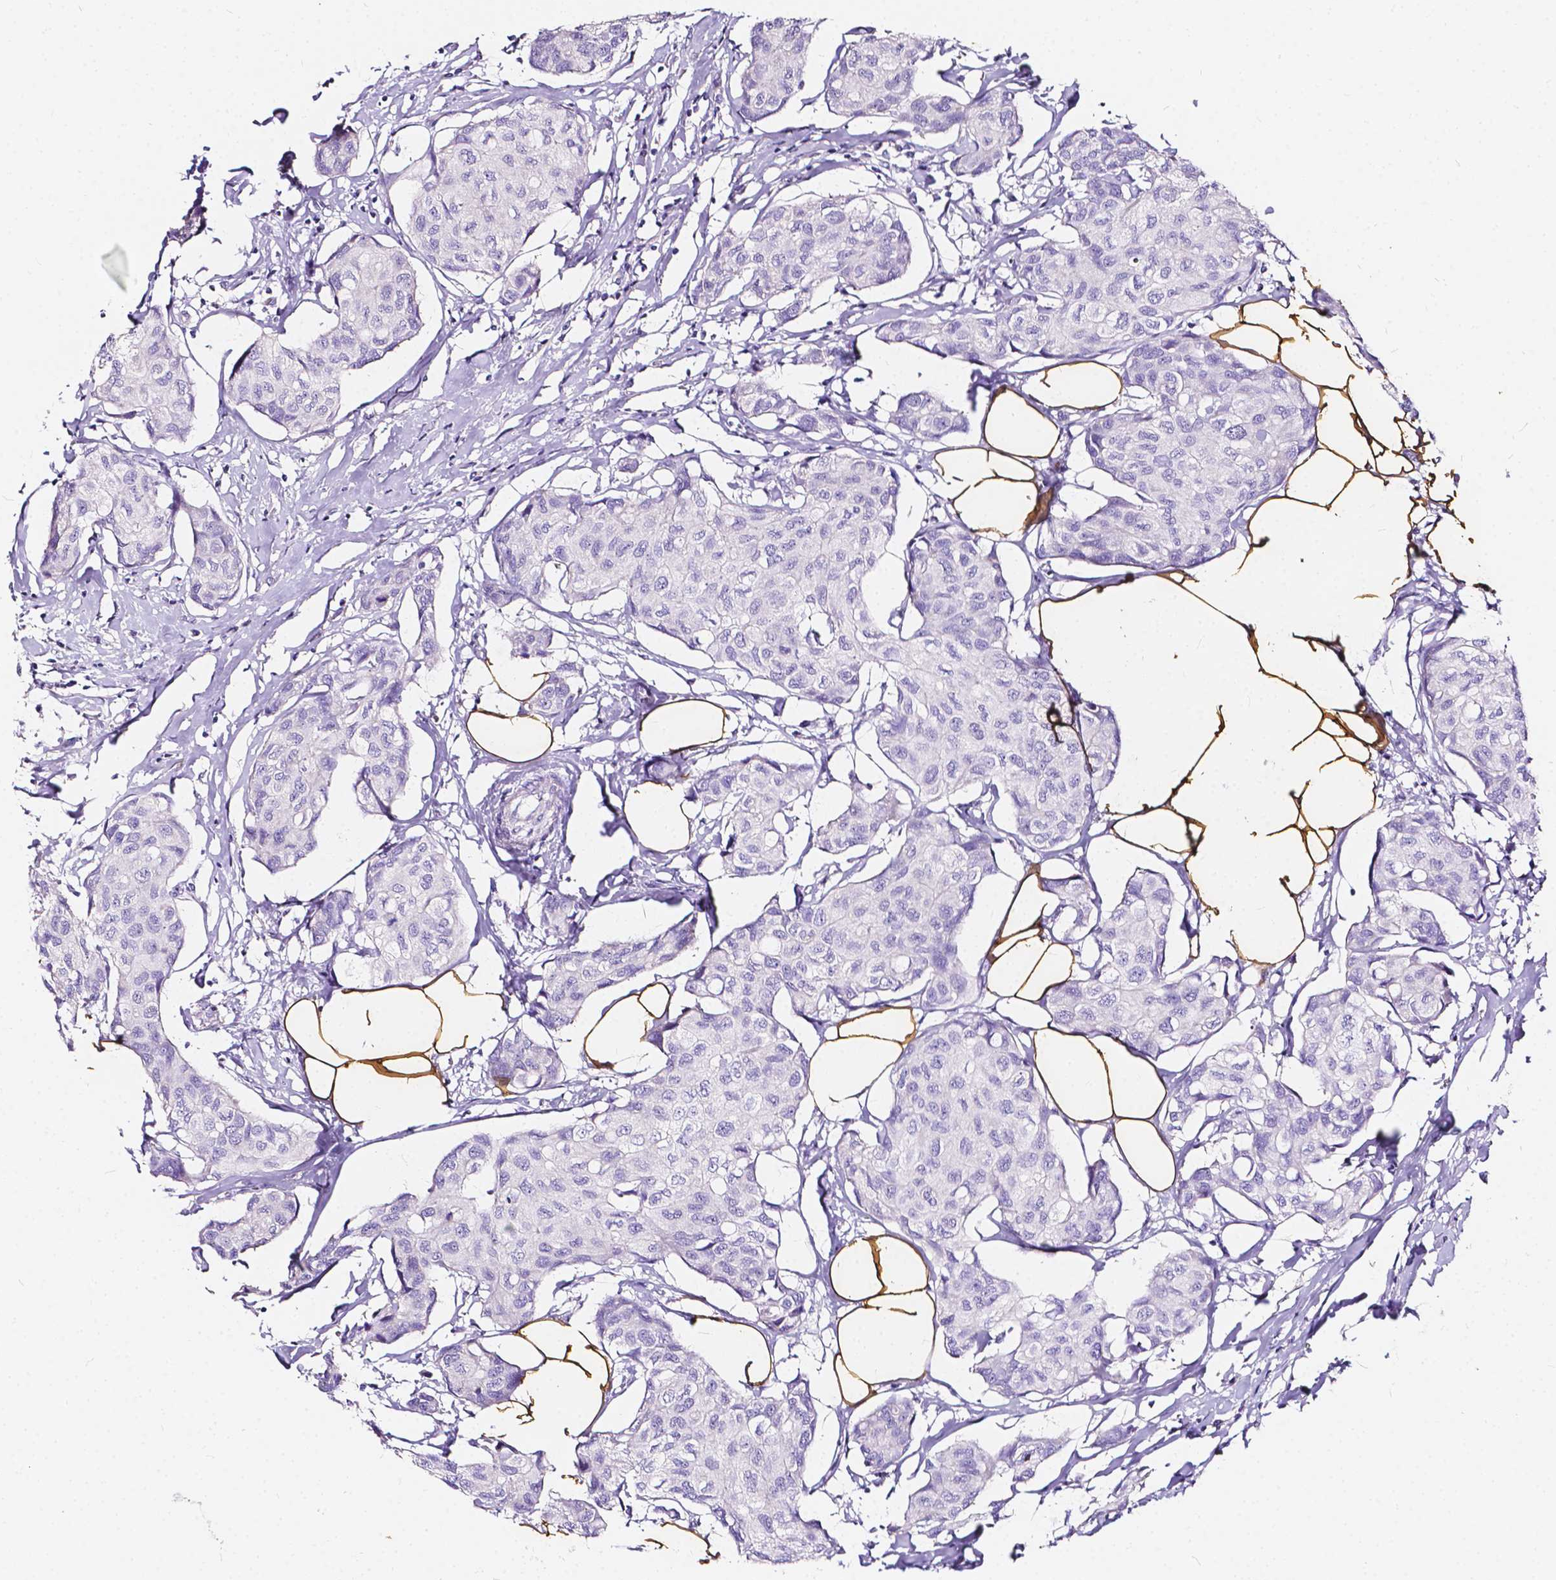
{"staining": {"intensity": "negative", "quantity": "none", "location": "none"}, "tissue": "breast cancer", "cell_type": "Tumor cells", "image_type": "cancer", "snomed": [{"axis": "morphology", "description": "Duct carcinoma"}, {"axis": "topography", "description": "Breast"}], "caption": "Infiltrating ductal carcinoma (breast) was stained to show a protein in brown. There is no significant expression in tumor cells. Nuclei are stained in blue.", "gene": "CLSTN2", "patient": {"sex": "female", "age": 80}}